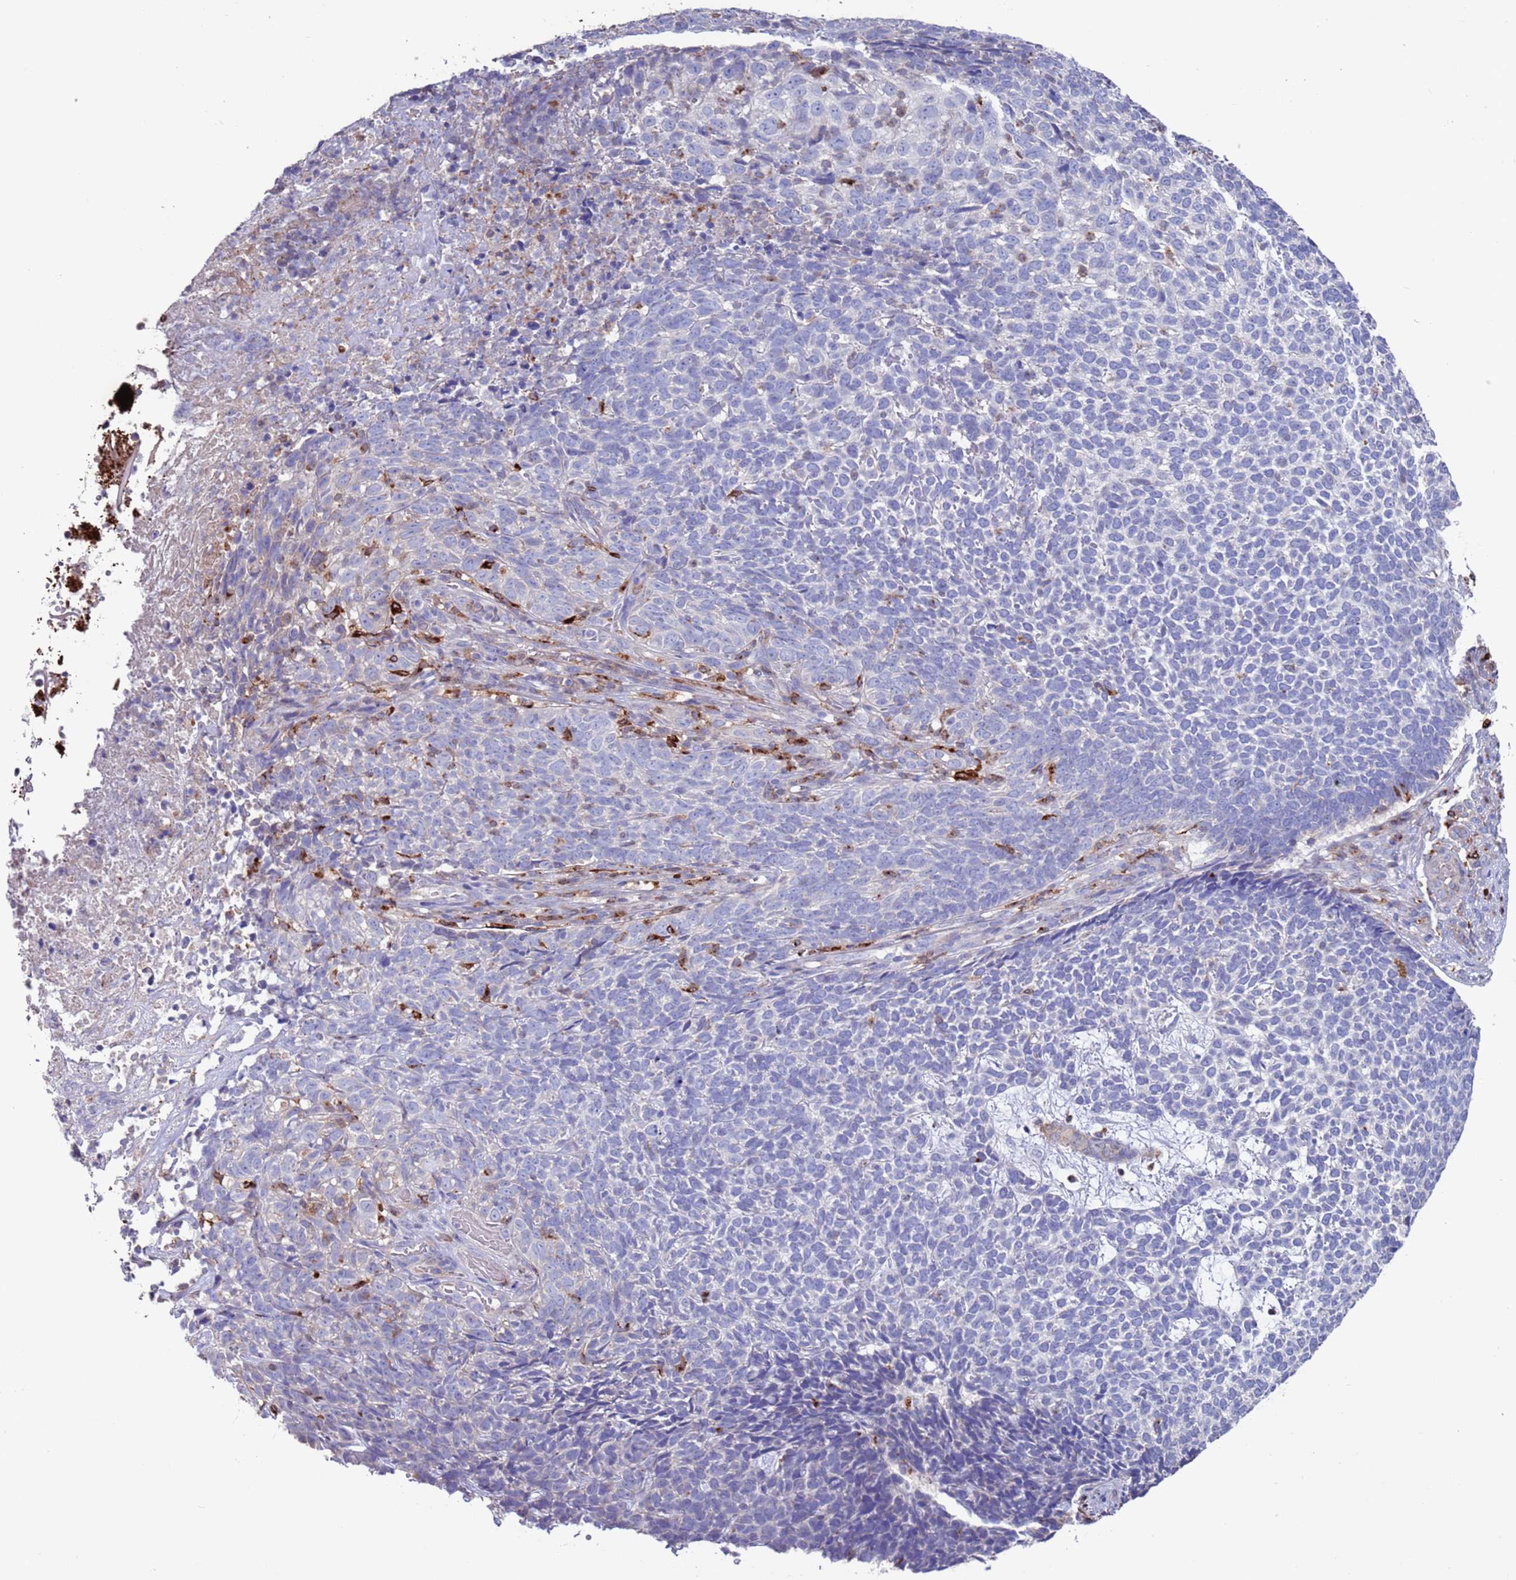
{"staining": {"intensity": "negative", "quantity": "none", "location": "none"}, "tissue": "skin cancer", "cell_type": "Tumor cells", "image_type": "cancer", "snomed": [{"axis": "morphology", "description": "Basal cell carcinoma"}, {"axis": "topography", "description": "Skin"}], "caption": "IHC of basal cell carcinoma (skin) exhibits no staining in tumor cells.", "gene": "GREB1L", "patient": {"sex": "female", "age": 84}}